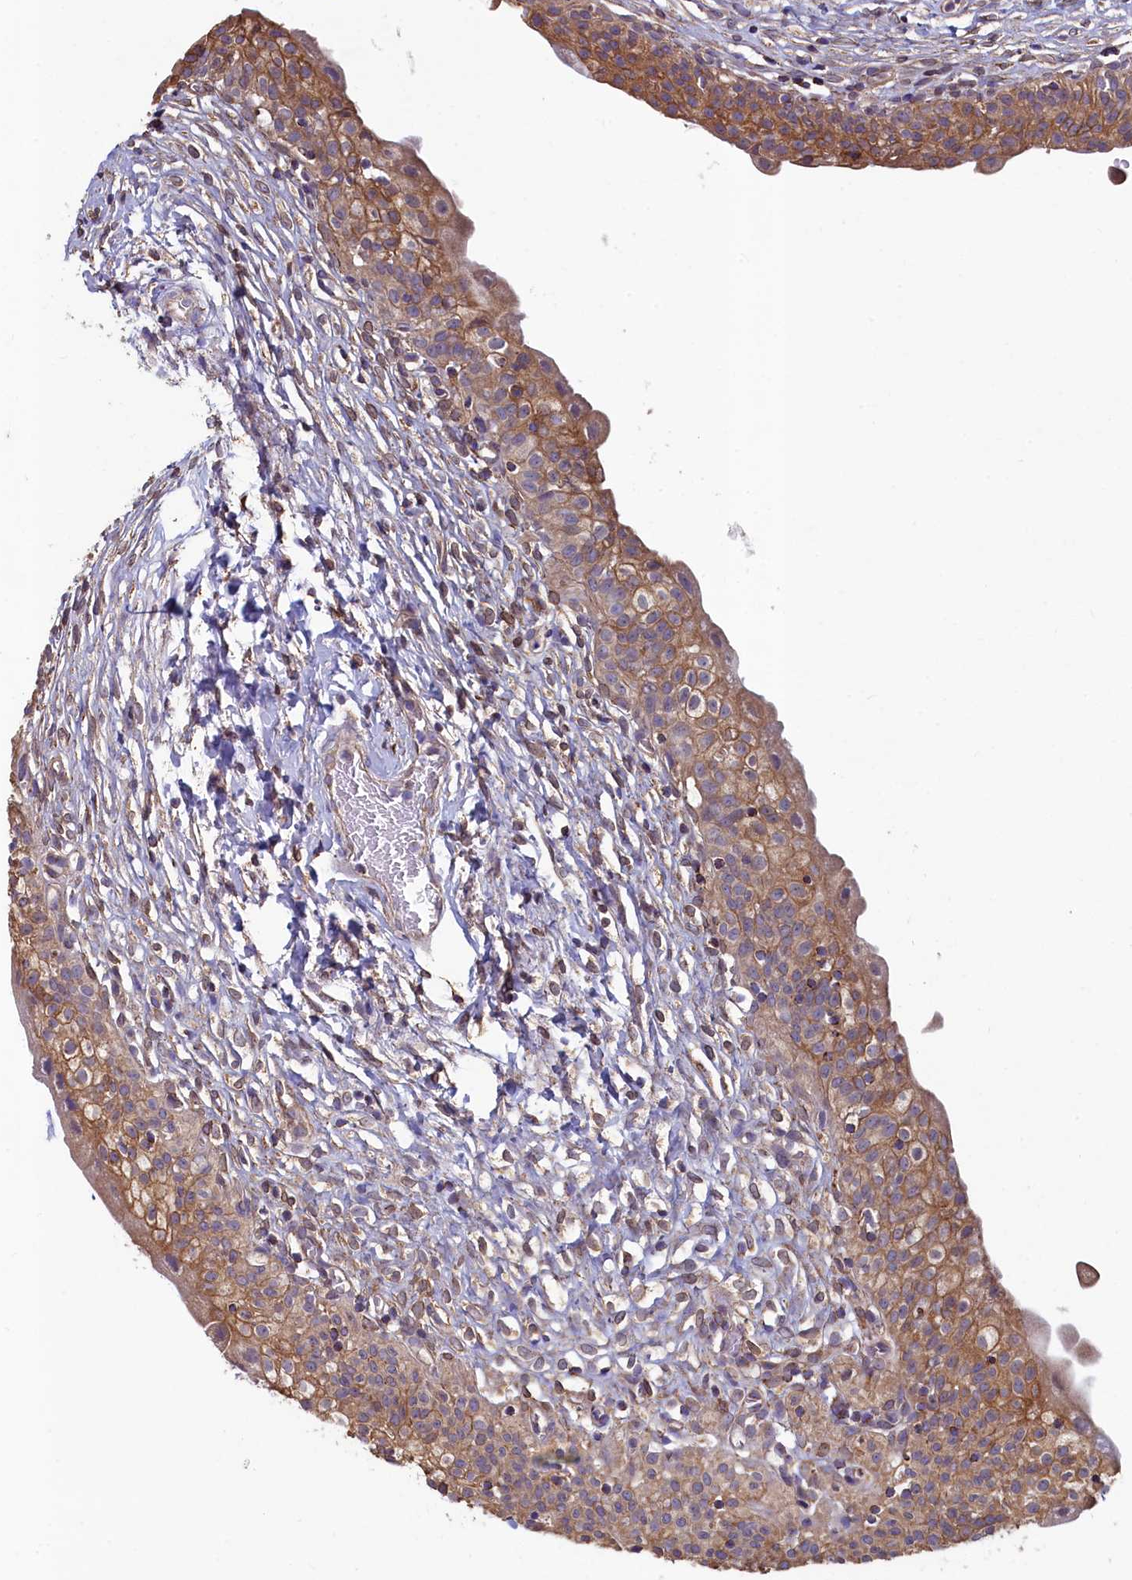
{"staining": {"intensity": "moderate", "quantity": "25%-75%", "location": "cytoplasmic/membranous"}, "tissue": "urinary bladder", "cell_type": "Urothelial cells", "image_type": "normal", "snomed": [{"axis": "morphology", "description": "Normal tissue, NOS"}, {"axis": "topography", "description": "Urinary bladder"}], "caption": "Benign urinary bladder shows moderate cytoplasmic/membranous positivity in about 25%-75% of urothelial cells.", "gene": "SPATA2L", "patient": {"sex": "male", "age": 55}}